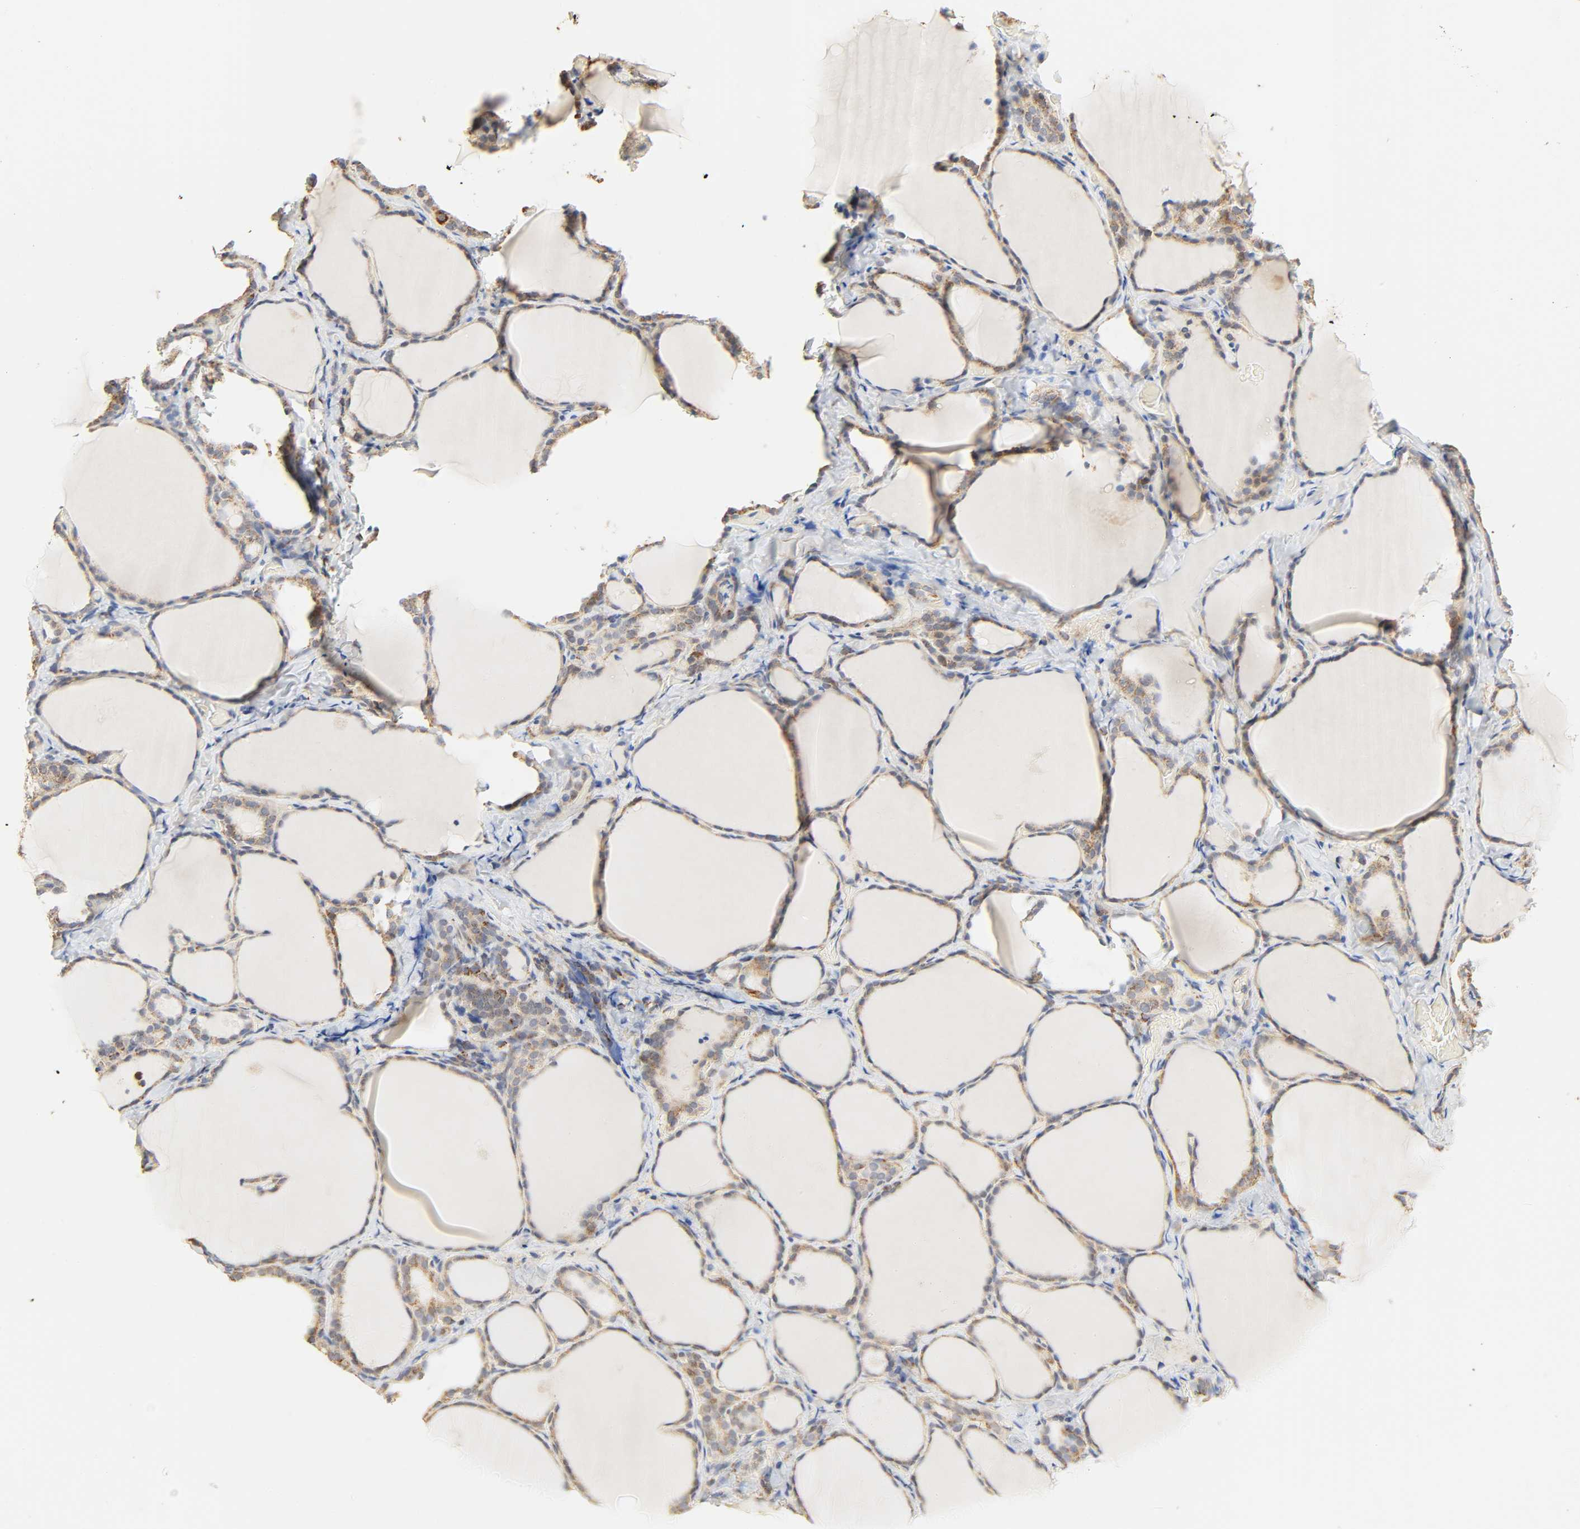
{"staining": {"intensity": "moderate", "quantity": ">75%", "location": "cytoplasmic/membranous"}, "tissue": "thyroid gland", "cell_type": "Glandular cells", "image_type": "normal", "snomed": [{"axis": "morphology", "description": "Normal tissue, NOS"}, {"axis": "morphology", "description": "Papillary adenocarcinoma, NOS"}, {"axis": "topography", "description": "Thyroid gland"}], "caption": "Immunohistochemical staining of normal human thyroid gland exhibits >75% levels of moderate cytoplasmic/membranous protein positivity in about >75% of glandular cells.", "gene": "ZMAT5", "patient": {"sex": "female", "age": 30}}